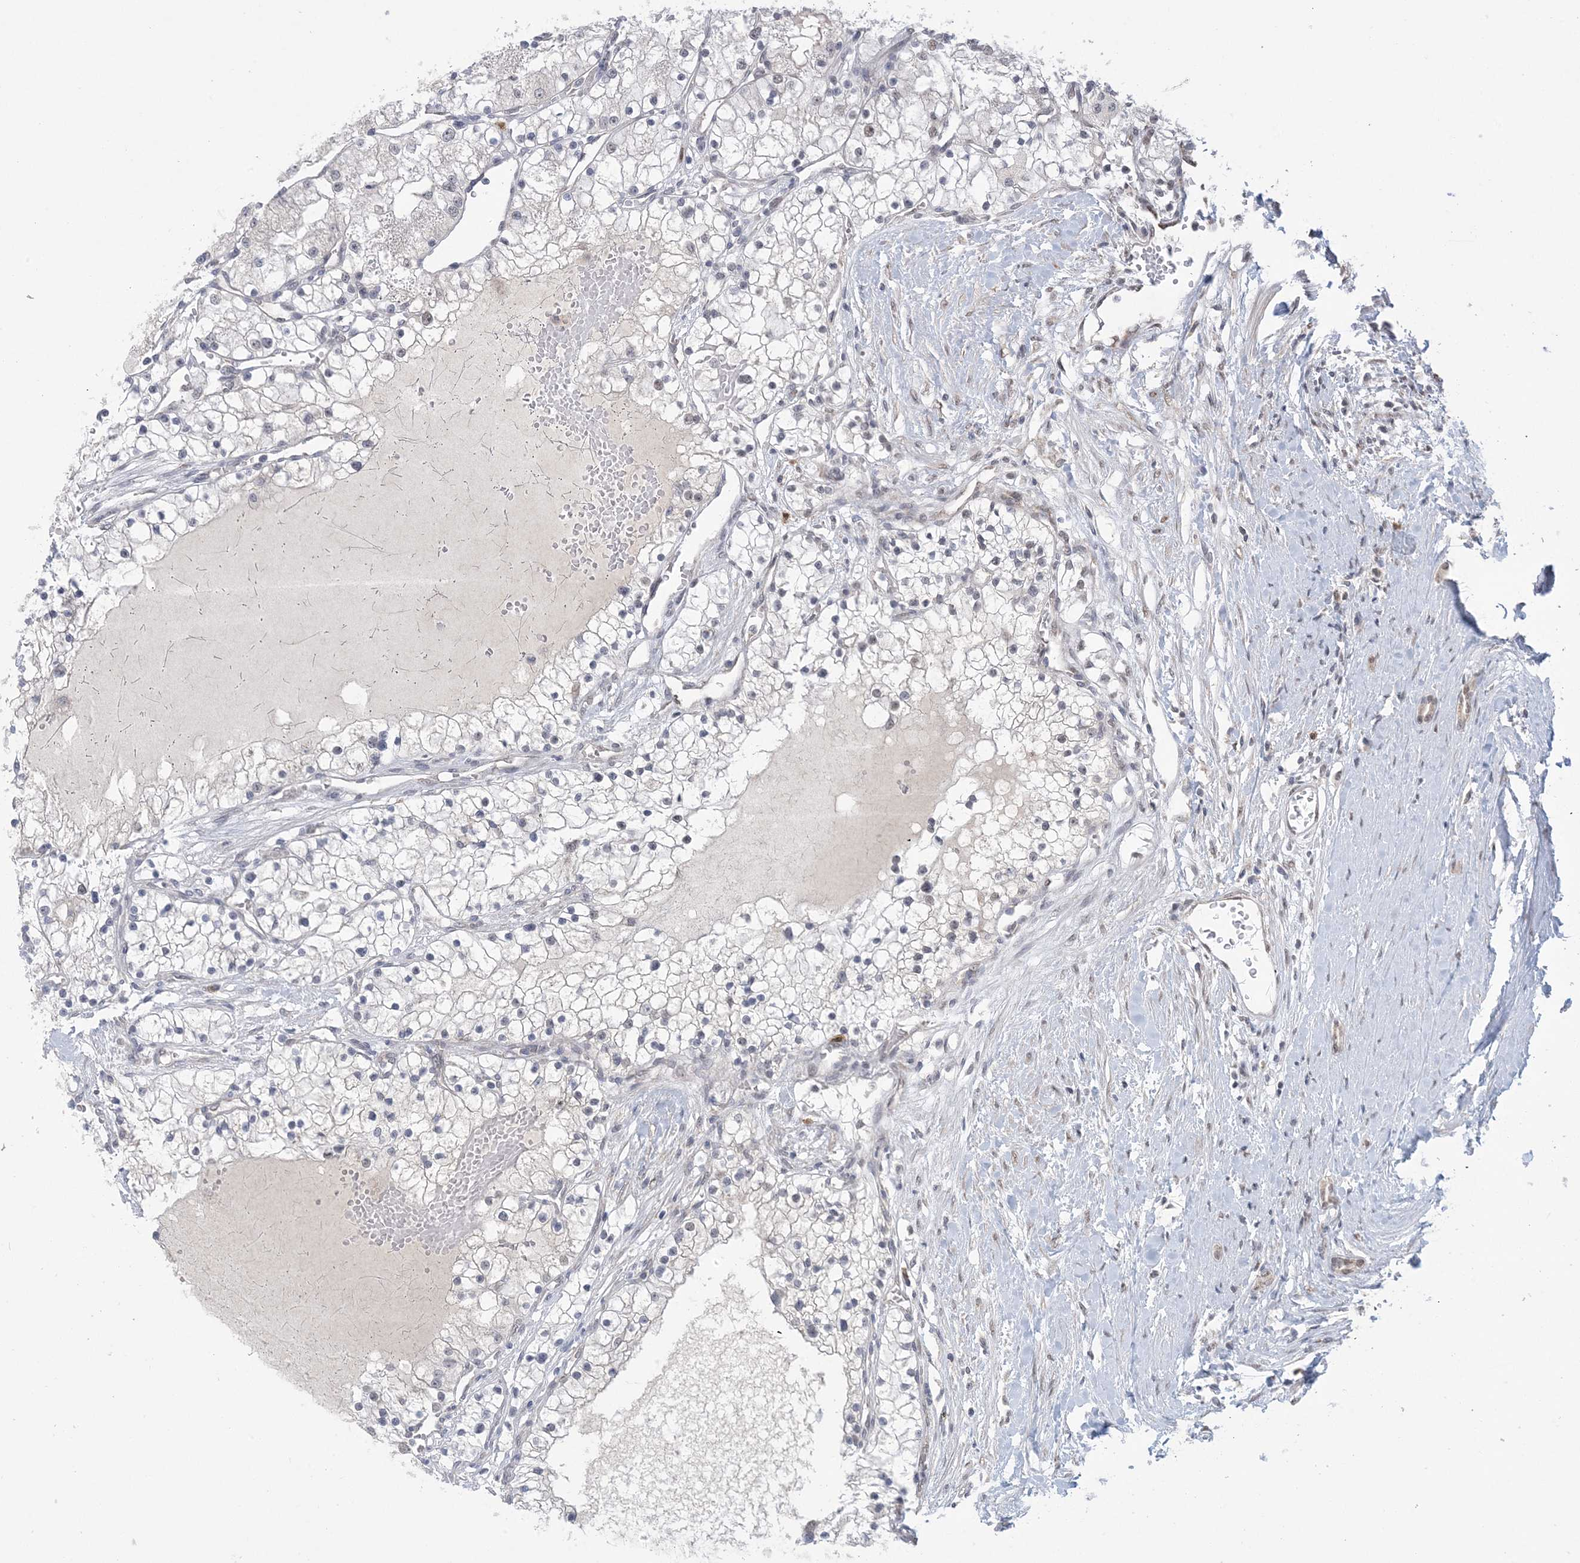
{"staining": {"intensity": "negative", "quantity": "none", "location": "none"}, "tissue": "renal cancer", "cell_type": "Tumor cells", "image_type": "cancer", "snomed": [{"axis": "morphology", "description": "Normal tissue, NOS"}, {"axis": "morphology", "description": "Adenocarcinoma, NOS"}, {"axis": "topography", "description": "Kidney"}], "caption": "Tumor cells show no significant protein positivity in renal cancer (adenocarcinoma). (DAB IHC visualized using brightfield microscopy, high magnification).", "gene": "TRMT10C", "patient": {"sex": "male", "age": 68}}